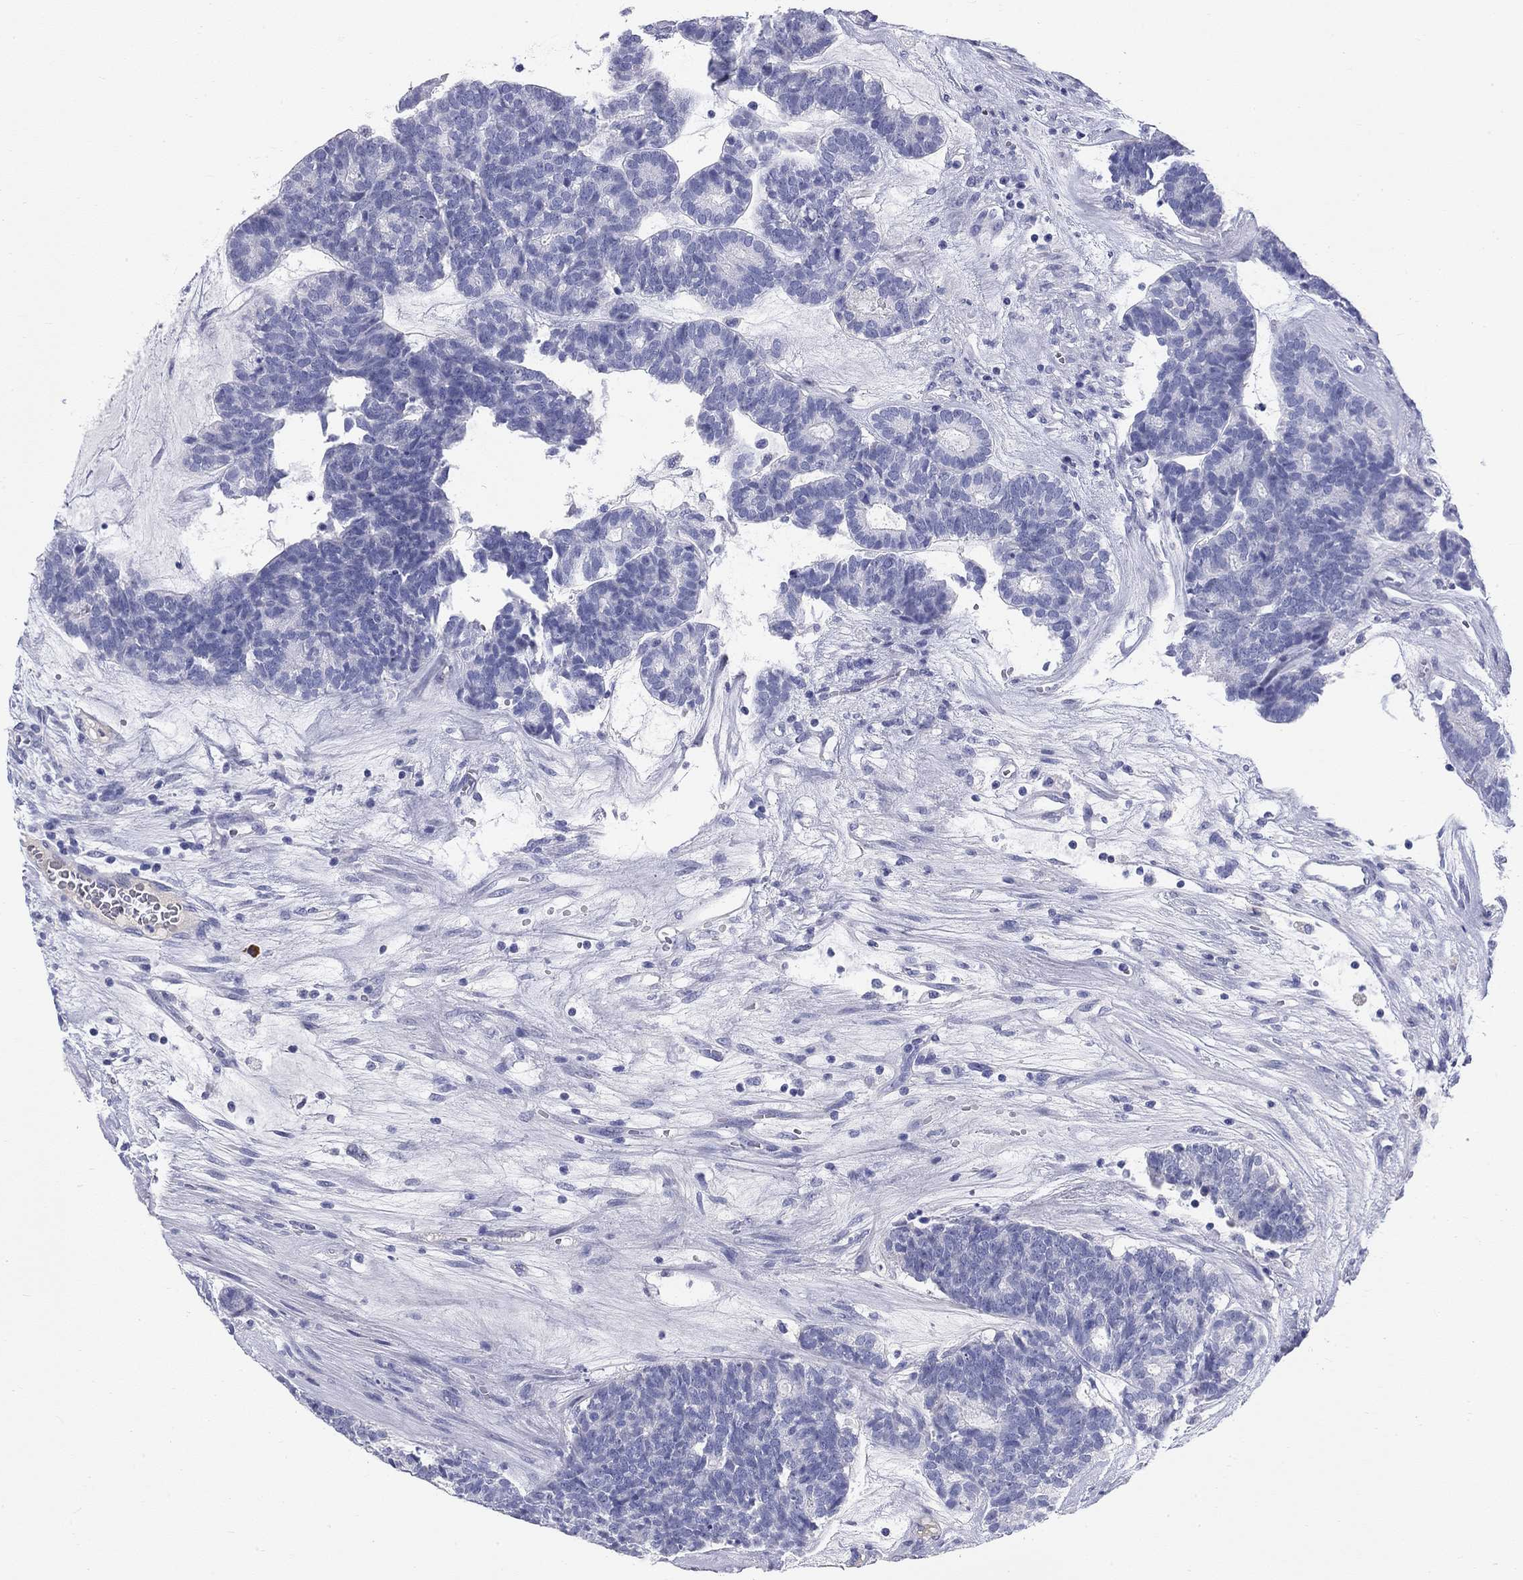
{"staining": {"intensity": "negative", "quantity": "none", "location": "none"}, "tissue": "head and neck cancer", "cell_type": "Tumor cells", "image_type": "cancer", "snomed": [{"axis": "morphology", "description": "Adenocarcinoma, NOS"}, {"axis": "topography", "description": "Head-Neck"}], "caption": "Protein analysis of adenocarcinoma (head and neck) displays no significant expression in tumor cells.", "gene": "PHOX2B", "patient": {"sex": "female", "age": 81}}